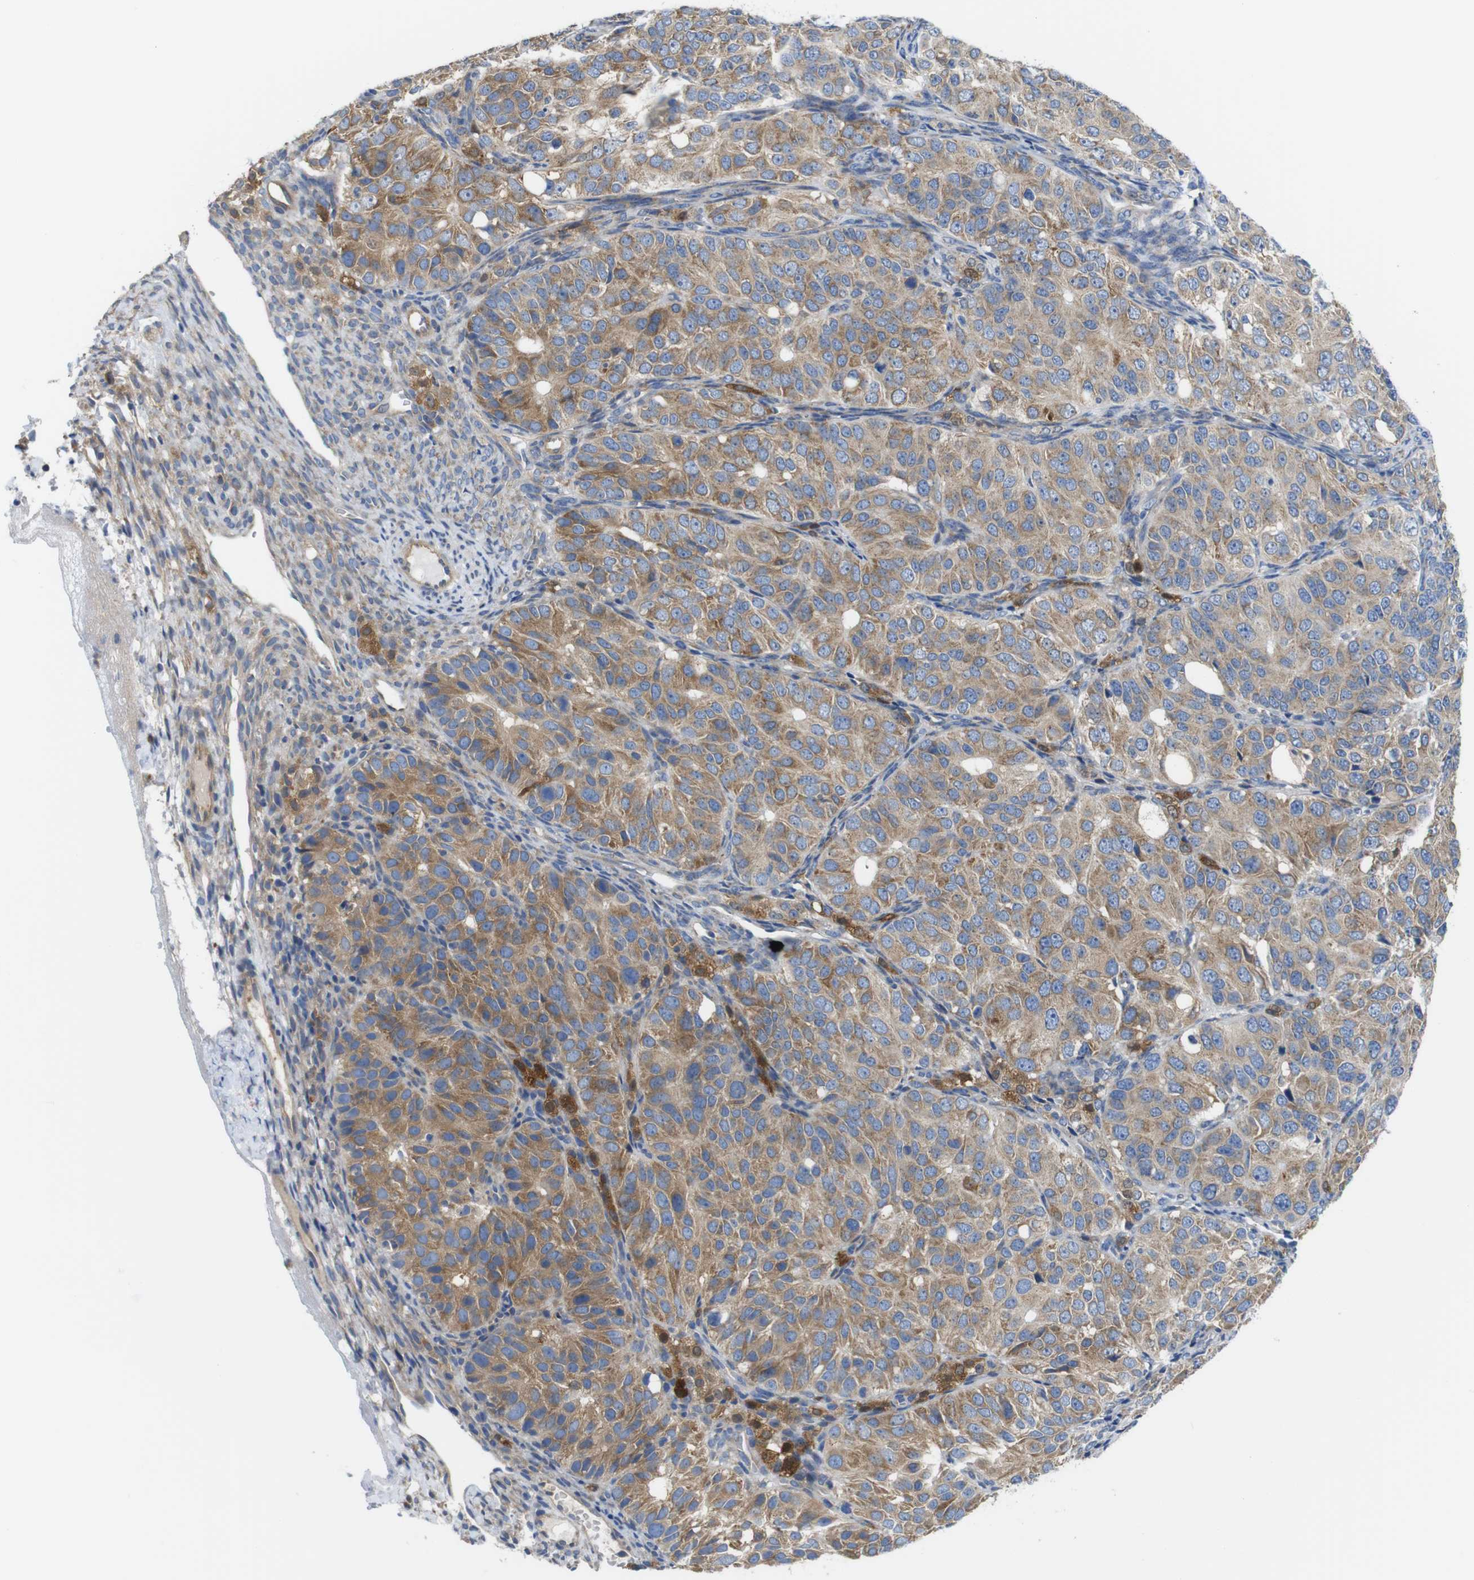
{"staining": {"intensity": "moderate", "quantity": ">75%", "location": "cytoplasmic/membranous"}, "tissue": "ovarian cancer", "cell_type": "Tumor cells", "image_type": "cancer", "snomed": [{"axis": "morphology", "description": "Carcinoma, endometroid"}, {"axis": "topography", "description": "Ovary"}], "caption": "Immunohistochemistry (IHC) of endometroid carcinoma (ovarian) displays medium levels of moderate cytoplasmic/membranous expression in approximately >75% of tumor cells.", "gene": "DDRGK1", "patient": {"sex": "female", "age": 51}}